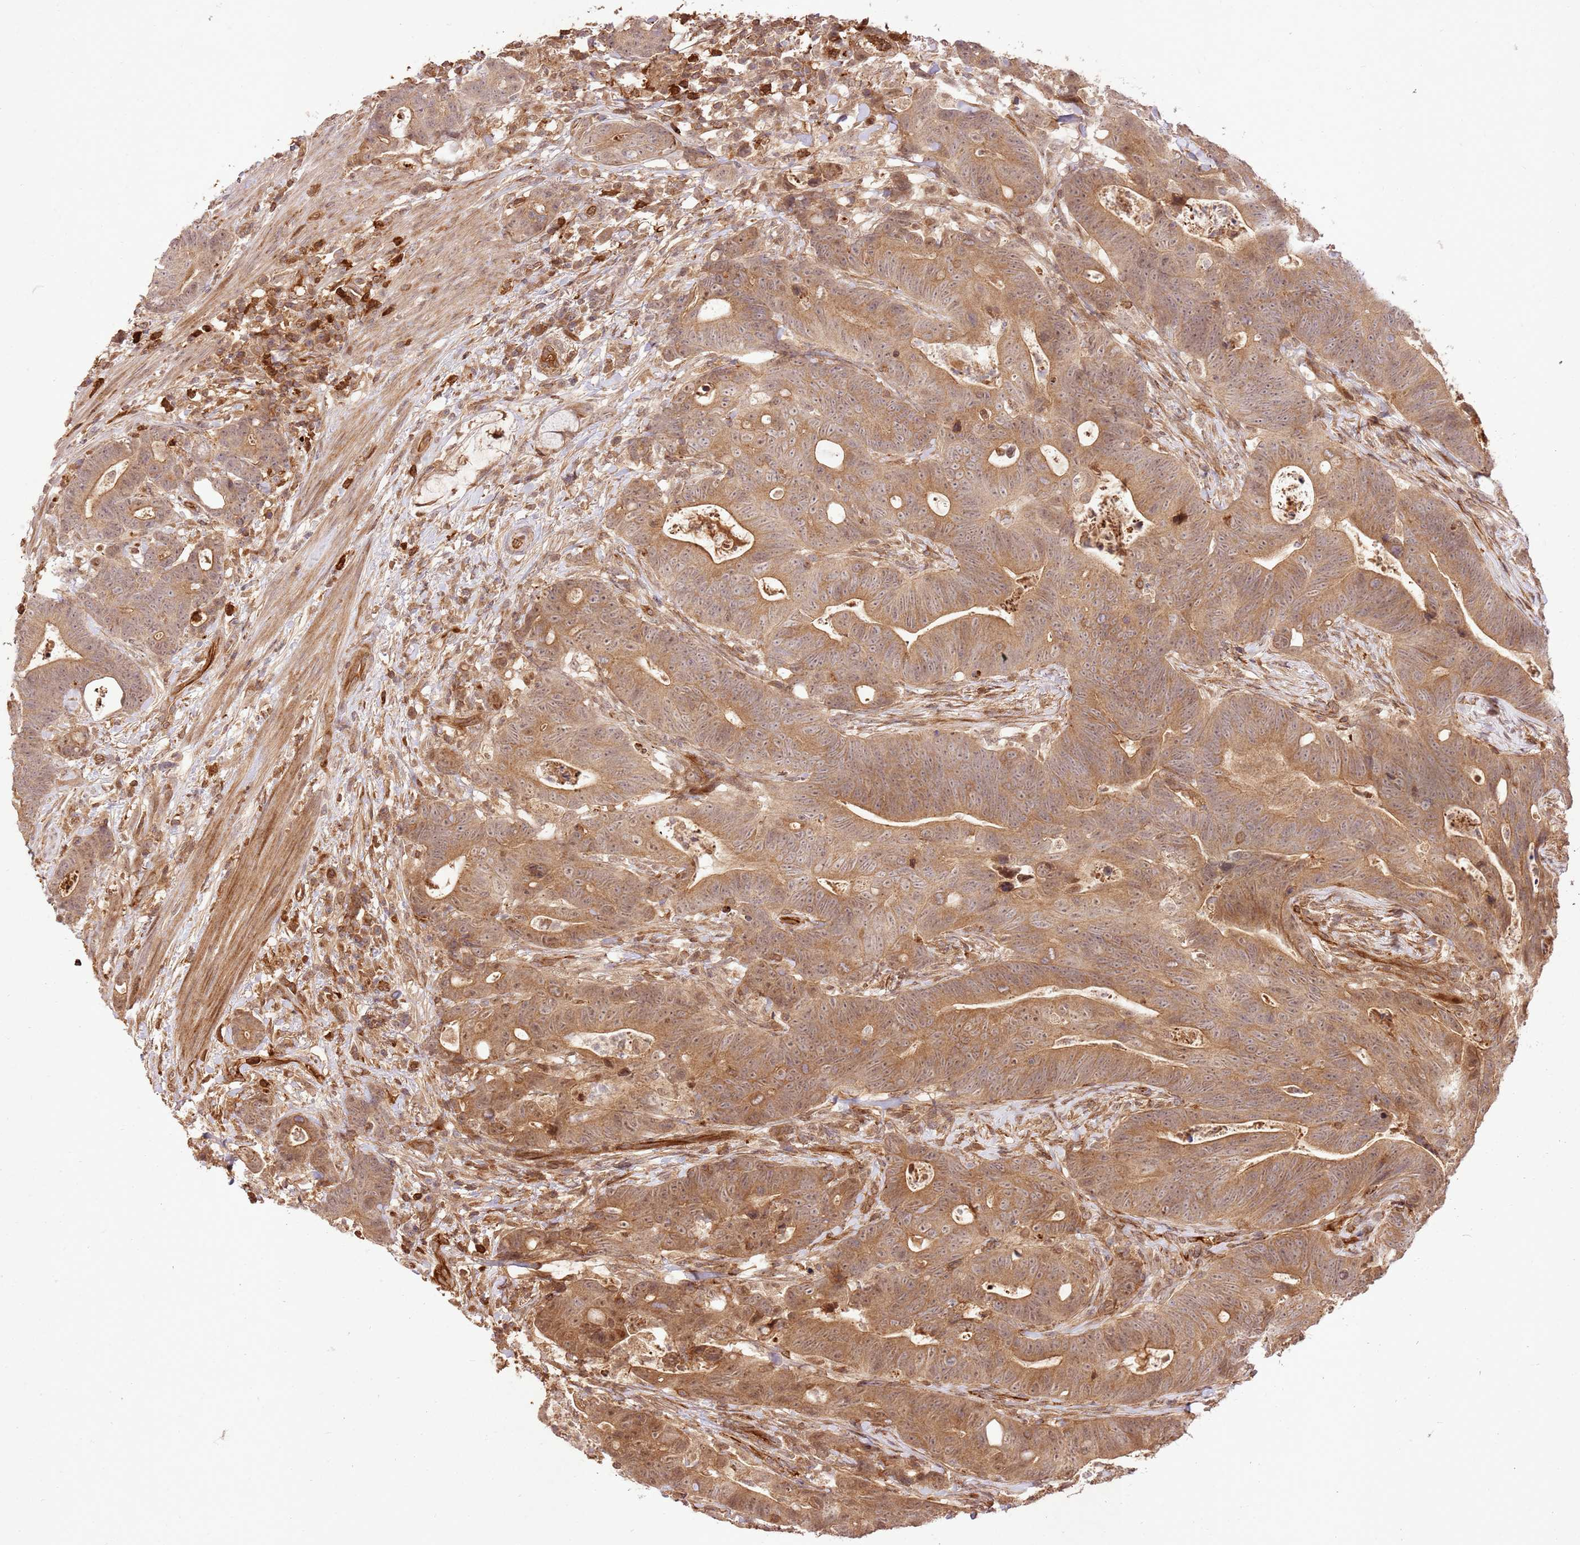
{"staining": {"intensity": "moderate", "quantity": ">75%", "location": "cytoplasmic/membranous"}, "tissue": "colorectal cancer", "cell_type": "Tumor cells", "image_type": "cancer", "snomed": [{"axis": "morphology", "description": "Adenocarcinoma, NOS"}, {"axis": "topography", "description": "Colon"}], "caption": "An image of adenocarcinoma (colorectal) stained for a protein reveals moderate cytoplasmic/membranous brown staining in tumor cells.", "gene": "KATNAL2", "patient": {"sex": "female", "age": 82}}